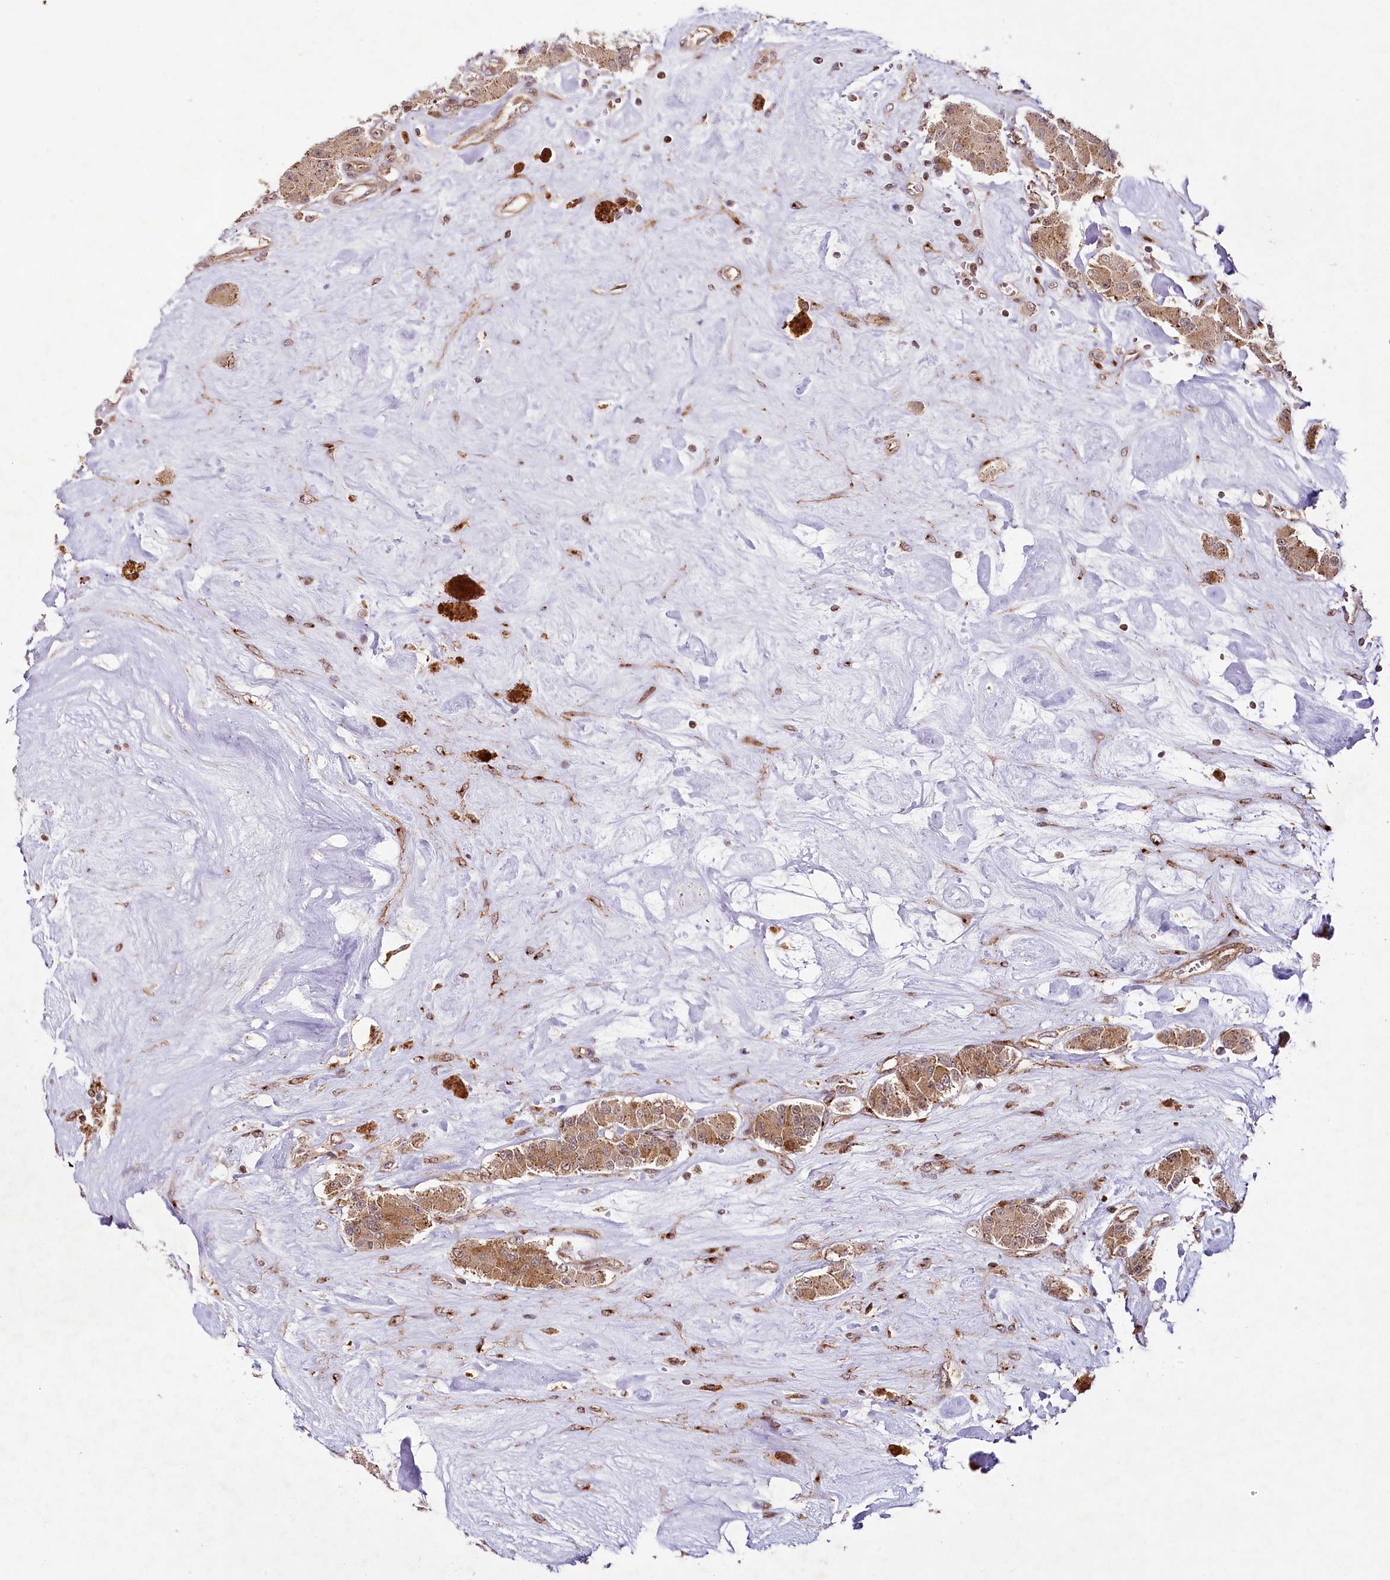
{"staining": {"intensity": "moderate", "quantity": ">75%", "location": "cytoplasmic/membranous"}, "tissue": "carcinoid", "cell_type": "Tumor cells", "image_type": "cancer", "snomed": [{"axis": "morphology", "description": "Carcinoid, malignant, NOS"}, {"axis": "topography", "description": "Pancreas"}], "caption": "Human malignant carcinoid stained for a protein (brown) displays moderate cytoplasmic/membranous positive expression in about >75% of tumor cells.", "gene": "COPG1", "patient": {"sex": "male", "age": 41}}